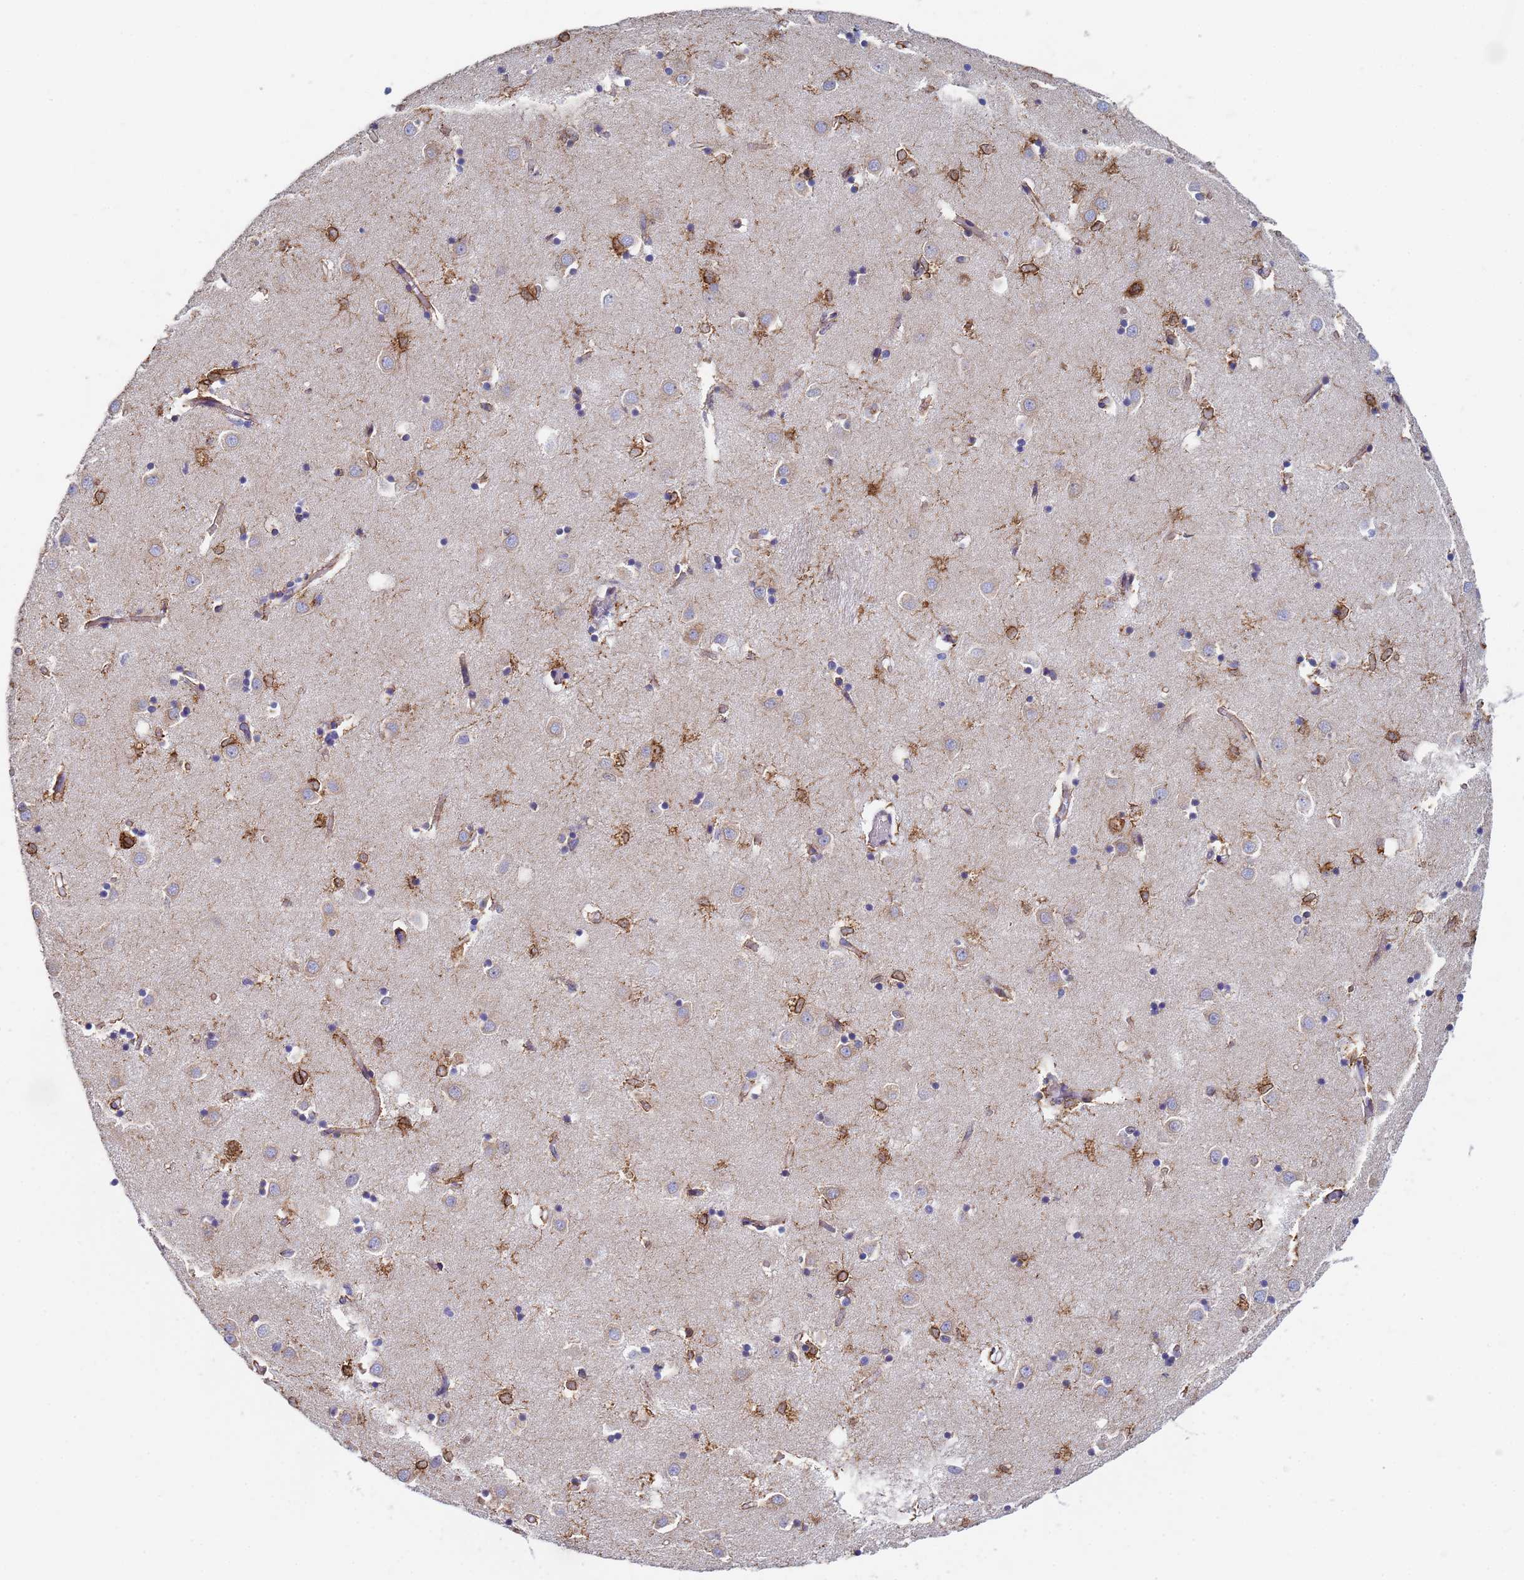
{"staining": {"intensity": "strong", "quantity": "25%-75%", "location": "cytoplasmic/membranous"}, "tissue": "caudate", "cell_type": "Glial cells", "image_type": "normal", "snomed": [{"axis": "morphology", "description": "Normal tissue, NOS"}, {"axis": "topography", "description": "Lateral ventricle wall"}], "caption": "Protein expression analysis of unremarkable human caudate reveals strong cytoplasmic/membranous expression in about 25%-75% of glial cells.", "gene": "GDAP2", "patient": {"sex": "male", "age": 70}}